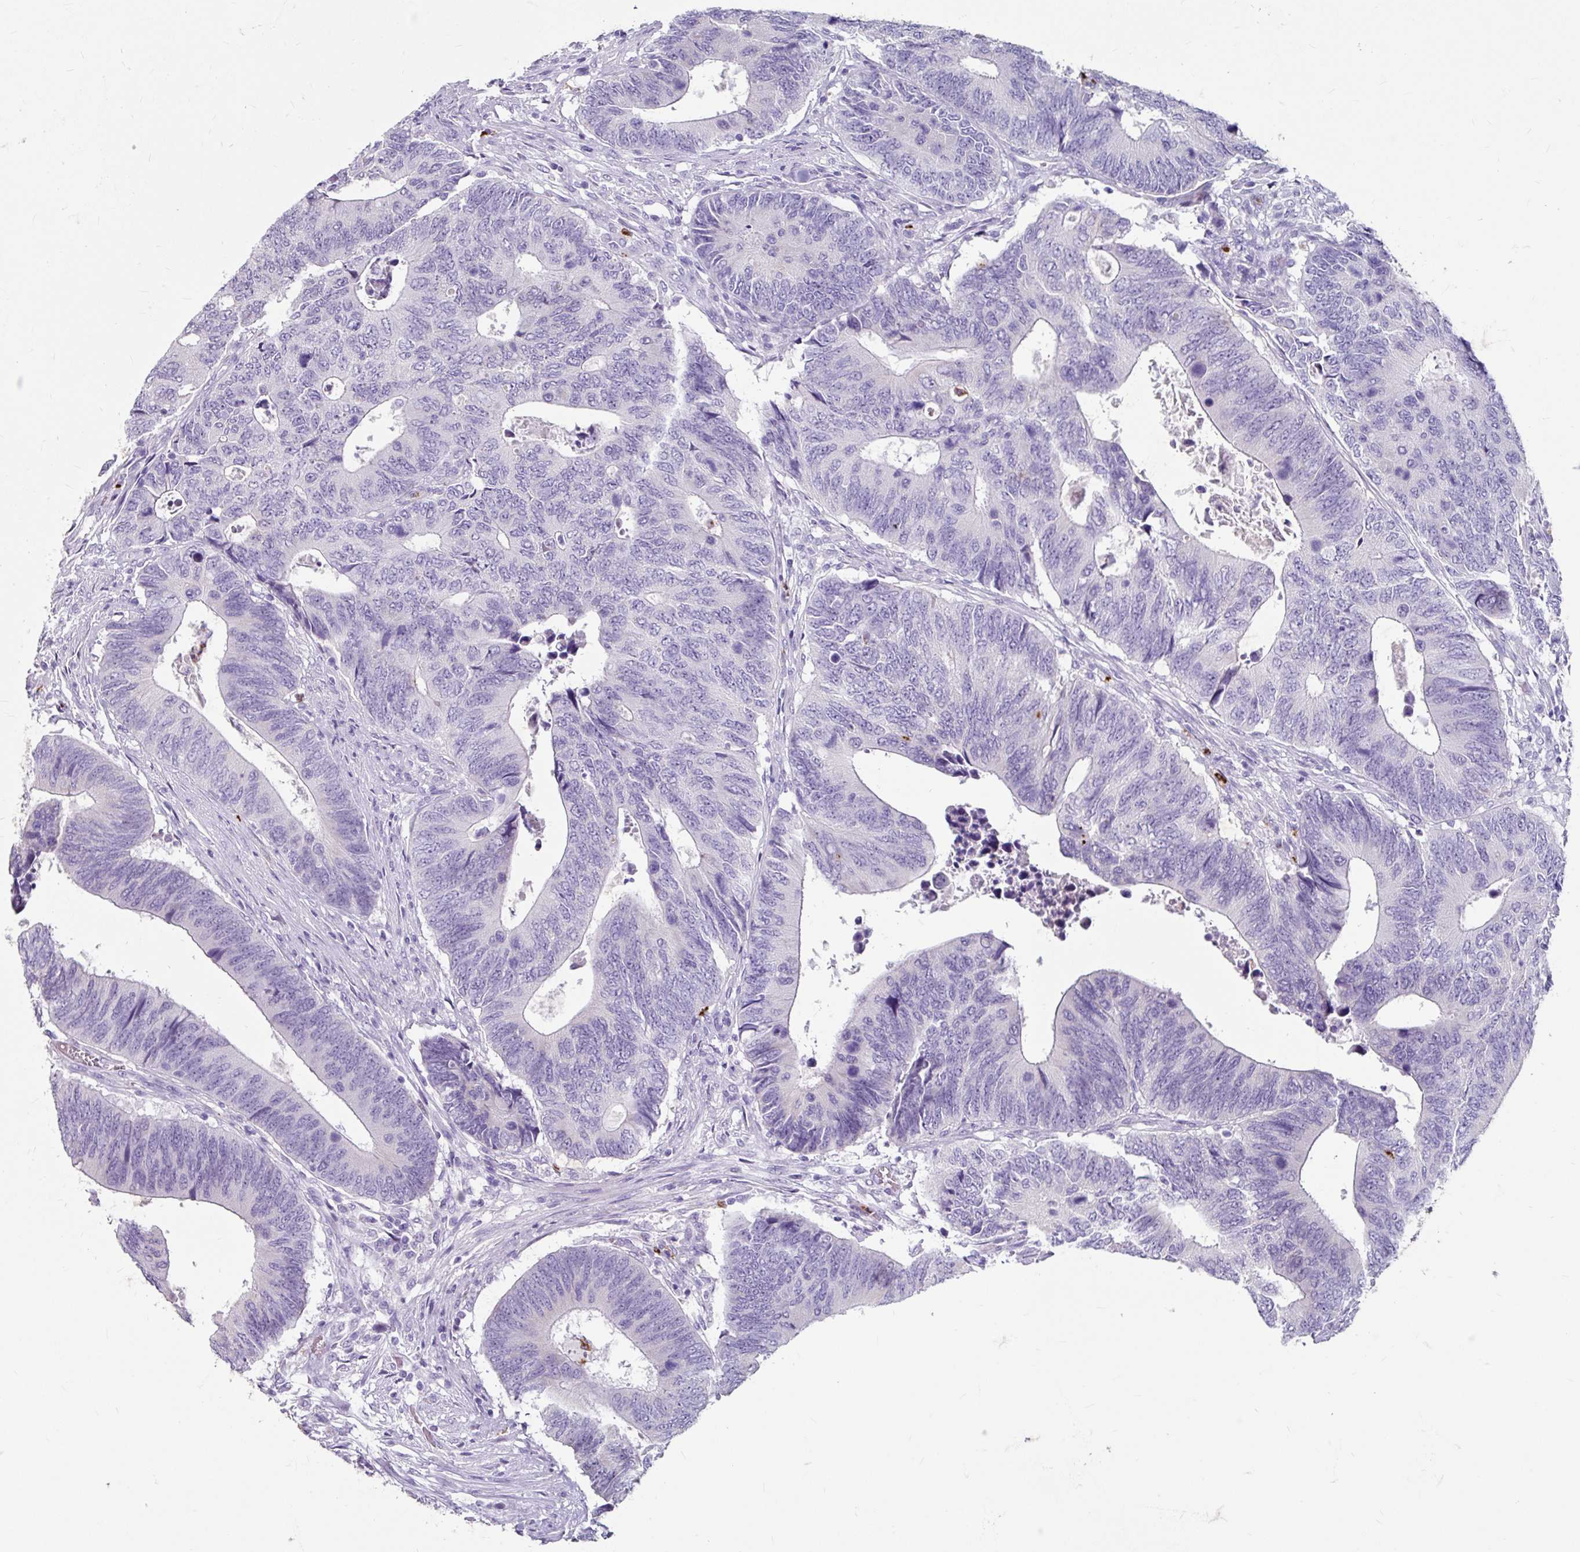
{"staining": {"intensity": "negative", "quantity": "none", "location": "none"}, "tissue": "colorectal cancer", "cell_type": "Tumor cells", "image_type": "cancer", "snomed": [{"axis": "morphology", "description": "Adenocarcinoma, NOS"}, {"axis": "topography", "description": "Colon"}], "caption": "Immunohistochemistry of colorectal cancer exhibits no staining in tumor cells.", "gene": "ANKRD1", "patient": {"sex": "male", "age": 87}}